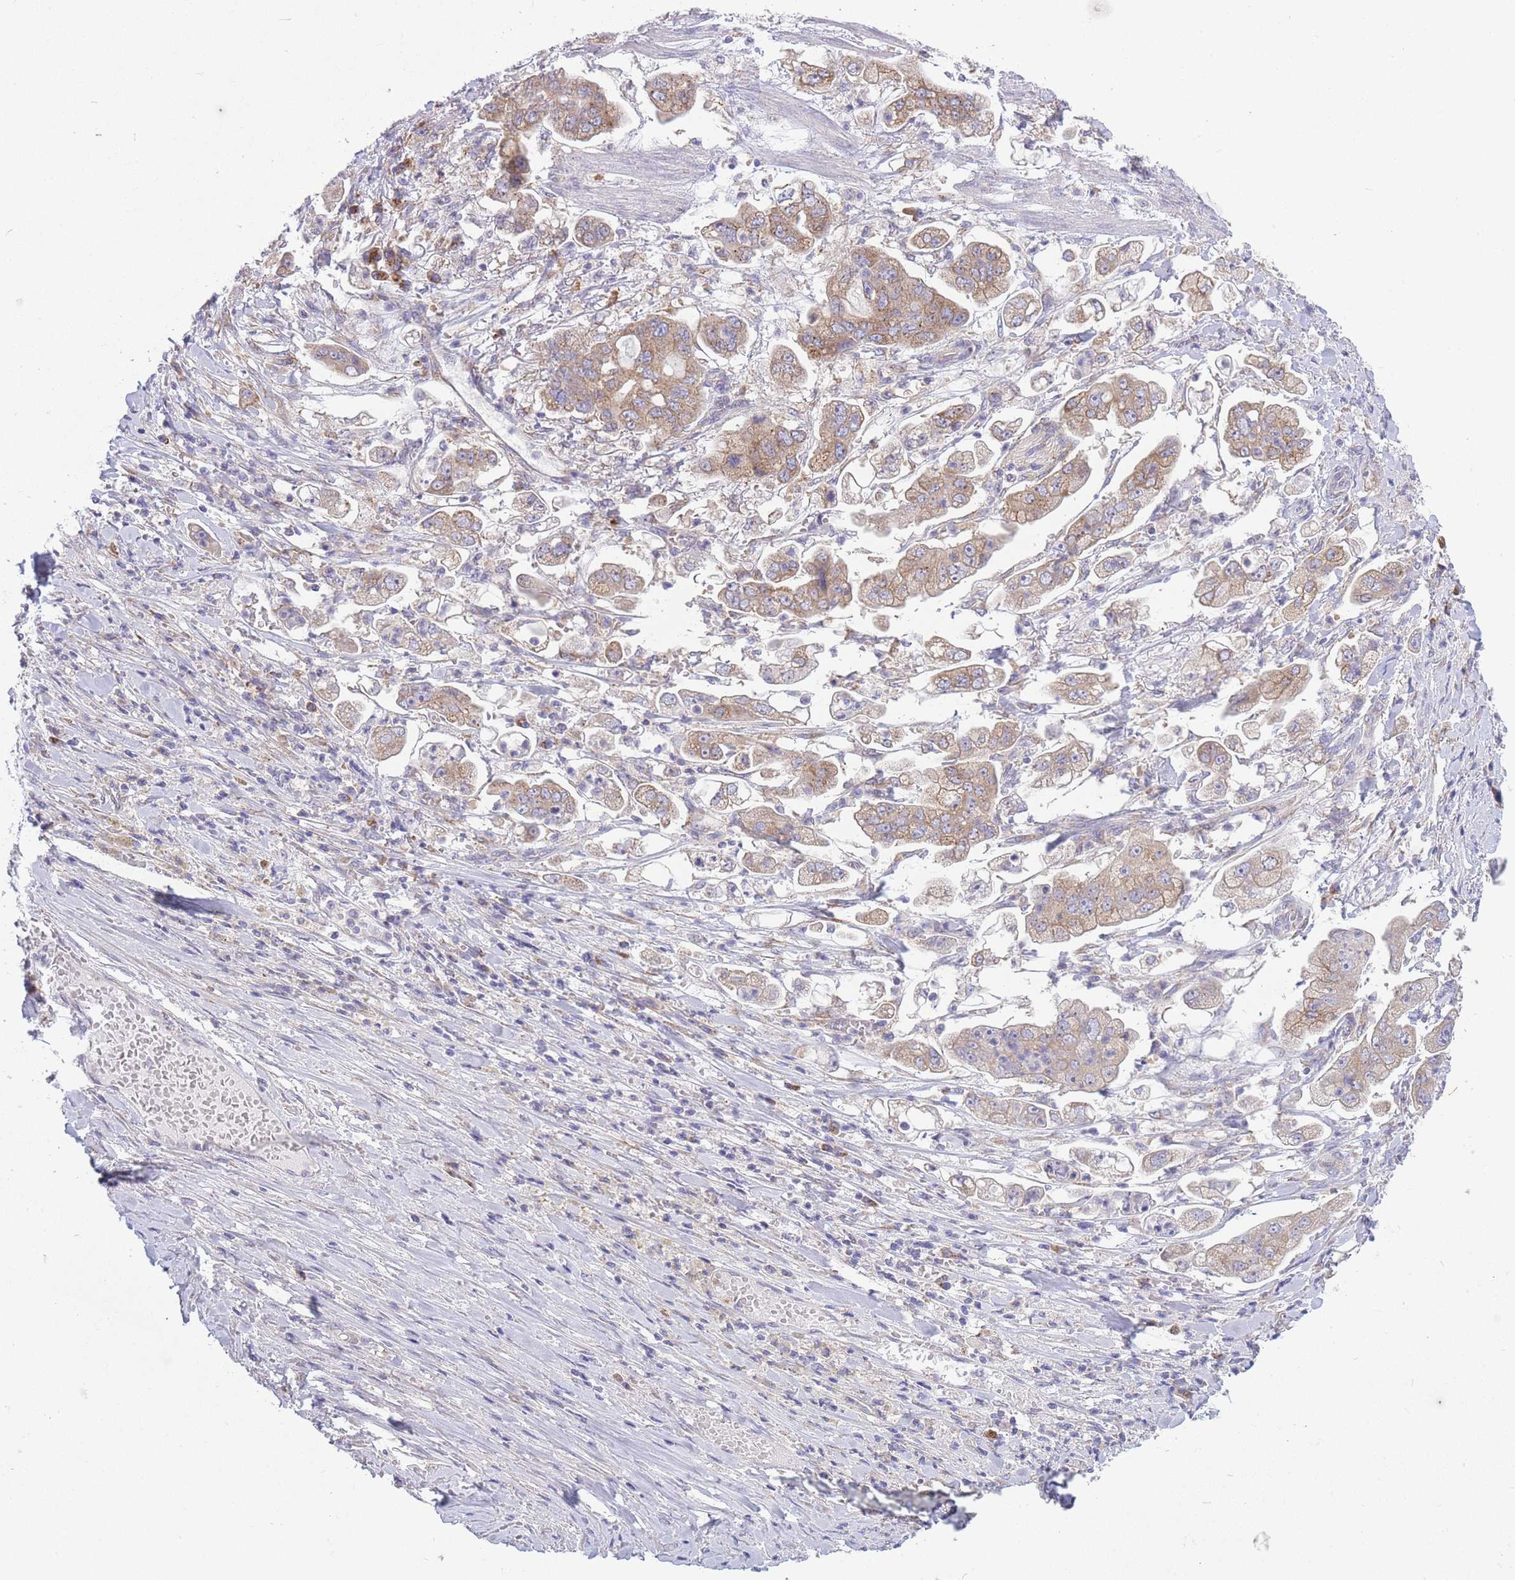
{"staining": {"intensity": "moderate", "quantity": "25%-75%", "location": "cytoplasmic/membranous"}, "tissue": "stomach cancer", "cell_type": "Tumor cells", "image_type": "cancer", "snomed": [{"axis": "morphology", "description": "Adenocarcinoma, NOS"}, {"axis": "topography", "description": "Stomach"}], "caption": "Brown immunohistochemical staining in stomach cancer (adenocarcinoma) shows moderate cytoplasmic/membranous expression in approximately 25%-75% of tumor cells.", "gene": "COPG2", "patient": {"sex": "male", "age": 62}}